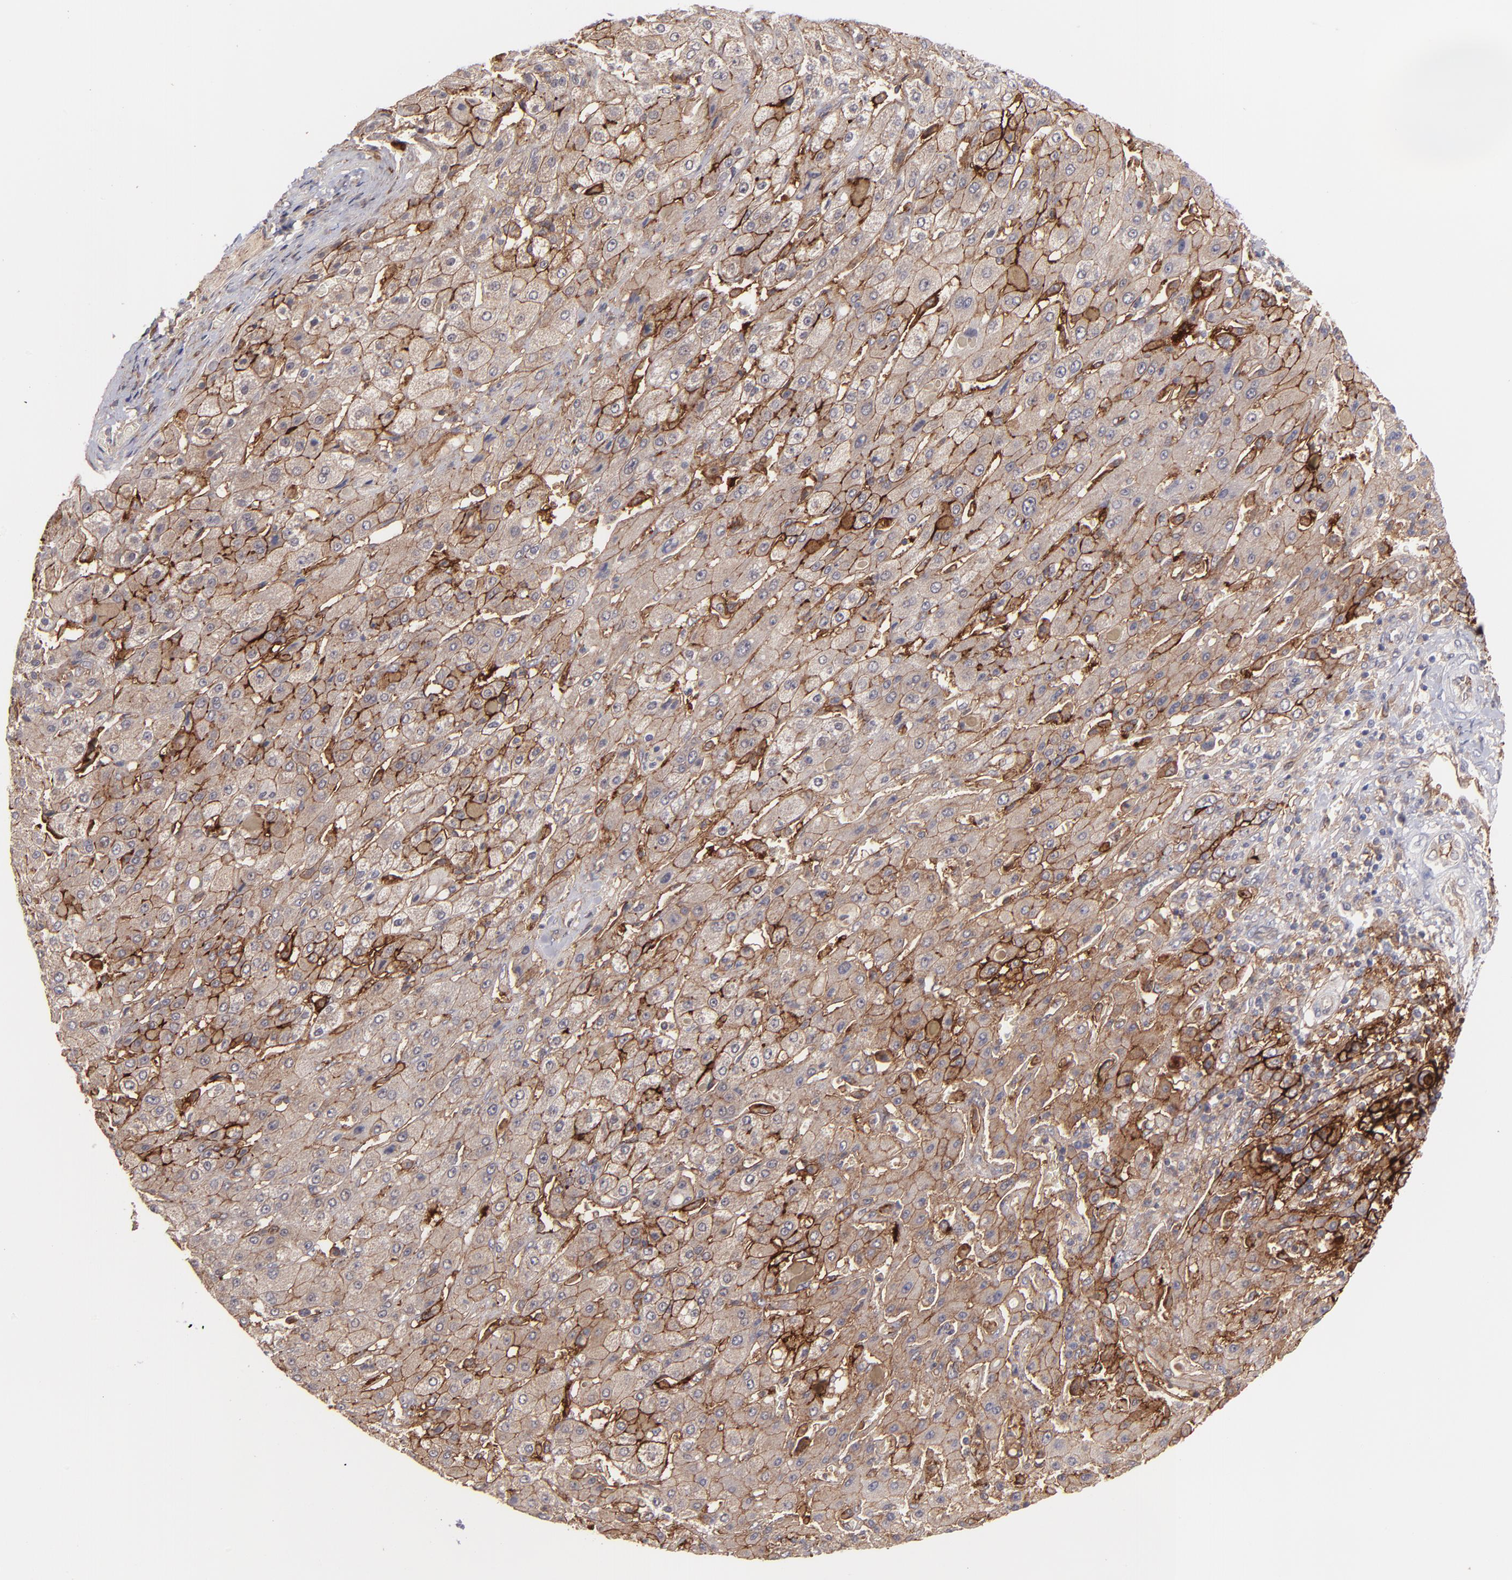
{"staining": {"intensity": "moderate", "quantity": ">75%", "location": "cytoplasmic/membranous"}, "tissue": "liver cancer", "cell_type": "Tumor cells", "image_type": "cancer", "snomed": [{"axis": "morphology", "description": "Cholangiocarcinoma"}, {"axis": "topography", "description": "Liver"}], "caption": "IHC photomicrograph of neoplastic tissue: human cholangiocarcinoma (liver) stained using immunohistochemistry (IHC) exhibits medium levels of moderate protein expression localized specifically in the cytoplasmic/membranous of tumor cells, appearing as a cytoplasmic/membranous brown color.", "gene": "ICAM1", "patient": {"sex": "female", "age": 52}}